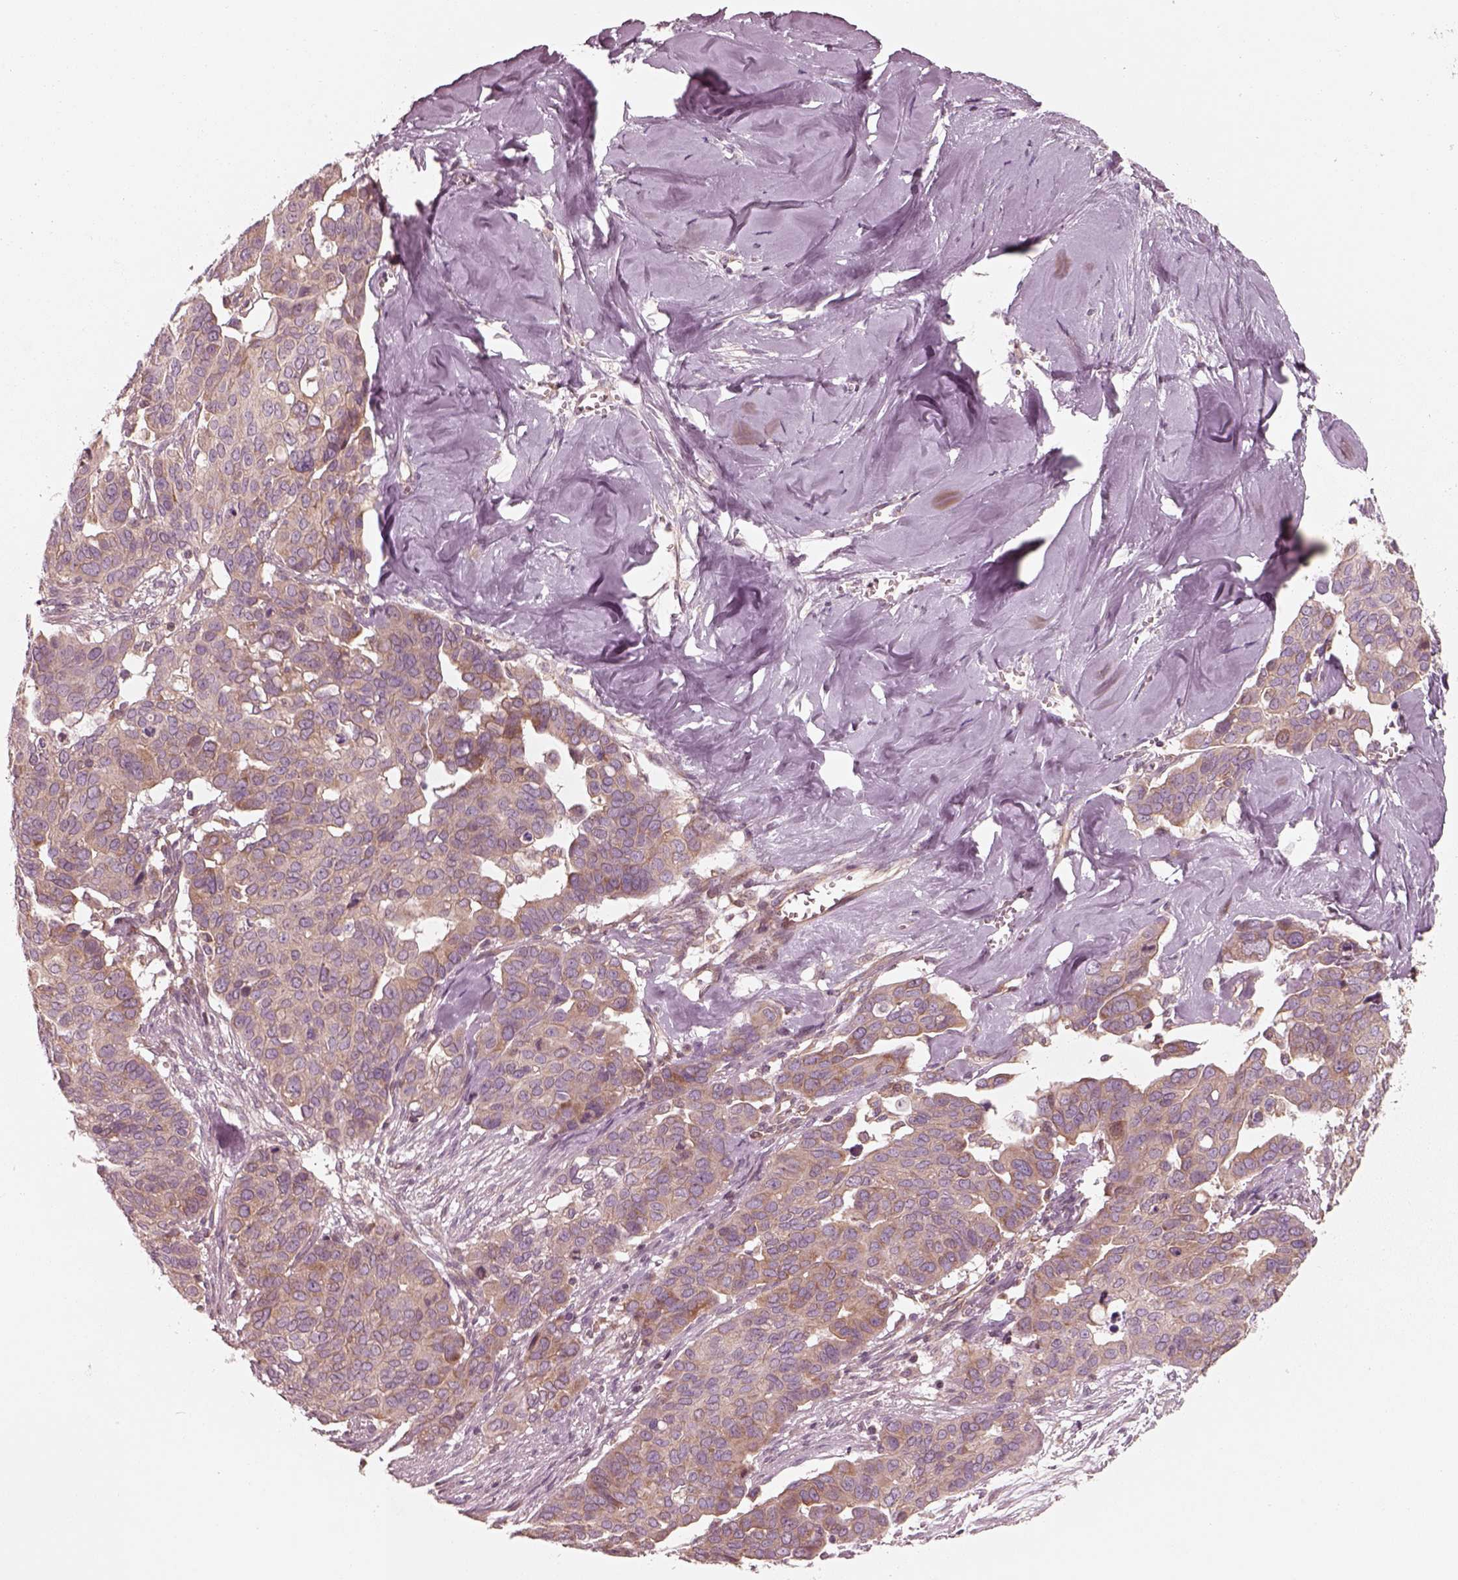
{"staining": {"intensity": "moderate", "quantity": ">75%", "location": "cytoplasmic/membranous"}, "tissue": "ovarian cancer", "cell_type": "Tumor cells", "image_type": "cancer", "snomed": [{"axis": "morphology", "description": "Carcinoma, endometroid"}, {"axis": "topography", "description": "Ovary"}], "caption": "Ovarian endometroid carcinoma tissue shows moderate cytoplasmic/membranous positivity in about >75% of tumor cells", "gene": "CNOT2", "patient": {"sex": "female", "age": 78}}